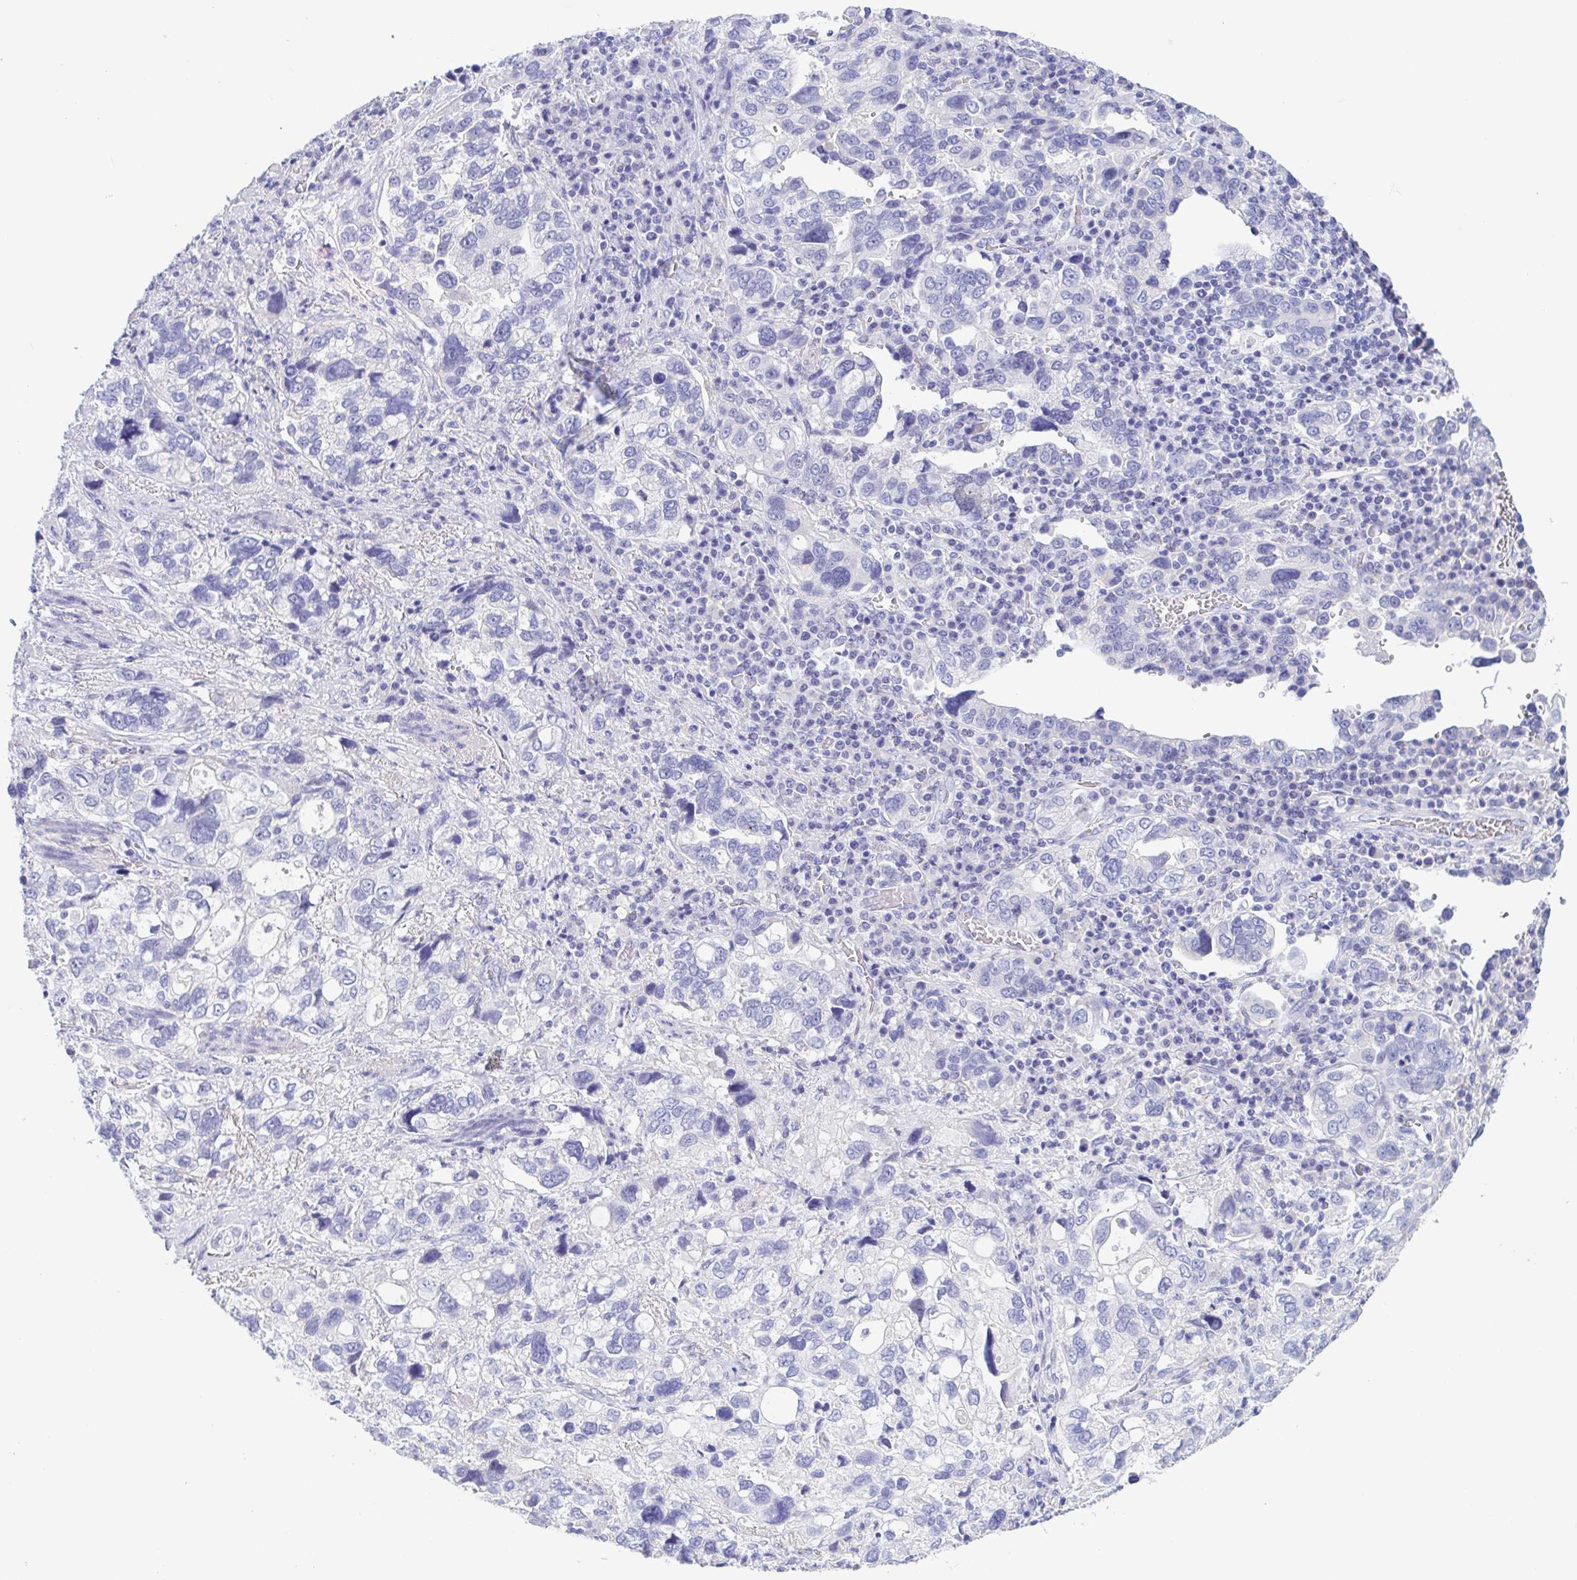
{"staining": {"intensity": "negative", "quantity": "none", "location": "none"}, "tissue": "stomach cancer", "cell_type": "Tumor cells", "image_type": "cancer", "snomed": [{"axis": "morphology", "description": "Adenocarcinoma, NOS"}, {"axis": "topography", "description": "Stomach, upper"}], "caption": "Stomach adenocarcinoma was stained to show a protein in brown. There is no significant staining in tumor cells. Brightfield microscopy of immunohistochemistry stained with DAB (brown) and hematoxylin (blue), captured at high magnification.", "gene": "TREH", "patient": {"sex": "female", "age": 81}}